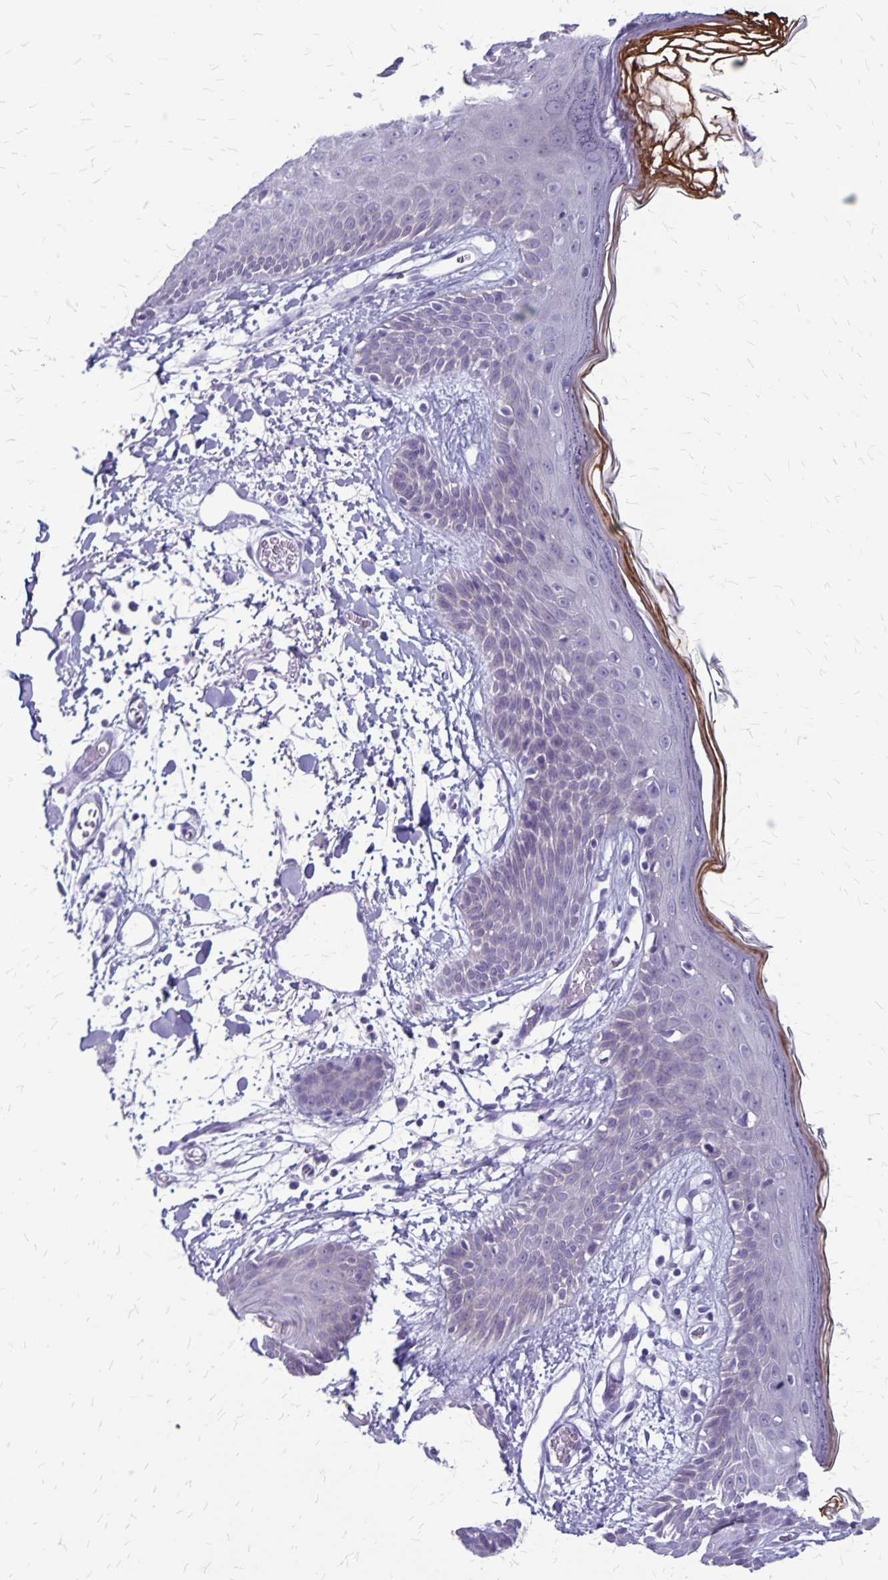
{"staining": {"intensity": "negative", "quantity": "none", "location": "none"}, "tissue": "skin", "cell_type": "Fibroblasts", "image_type": "normal", "snomed": [{"axis": "morphology", "description": "Normal tissue, NOS"}, {"axis": "topography", "description": "Skin"}], "caption": "Human skin stained for a protein using IHC reveals no staining in fibroblasts.", "gene": "PLXNB3", "patient": {"sex": "male", "age": 79}}